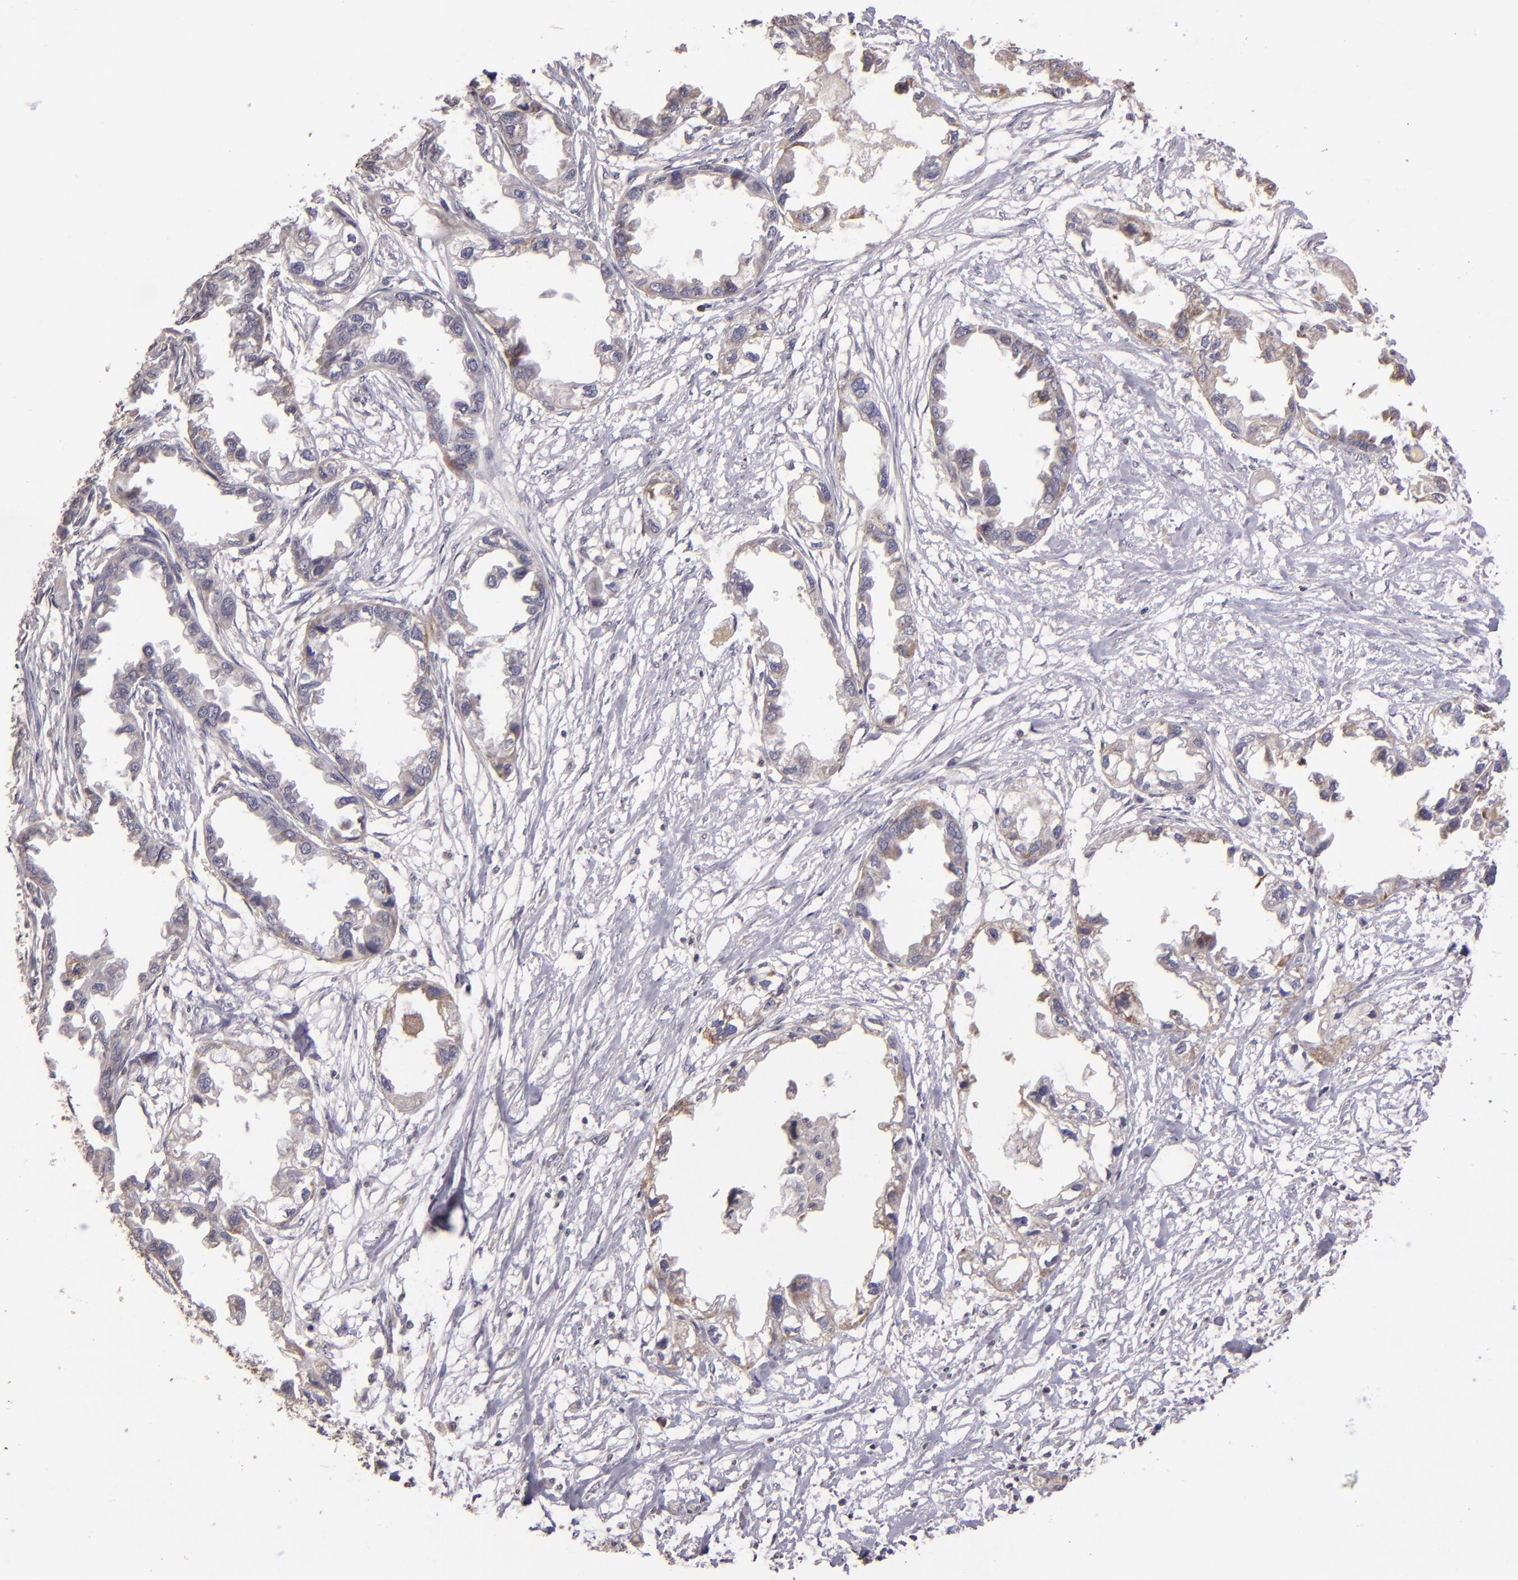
{"staining": {"intensity": "weak", "quantity": "<25%", "location": "cytoplasmic/membranous"}, "tissue": "endometrial cancer", "cell_type": "Tumor cells", "image_type": "cancer", "snomed": [{"axis": "morphology", "description": "Adenocarcinoma, NOS"}, {"axis": "topography", "description": "Endometrium"}], "caption": "Tumor cells show no significant positivity in adenocarcinoma (endometrial).", "gene": "ABL1", "patient": {"sex": "female", "age": 67}}